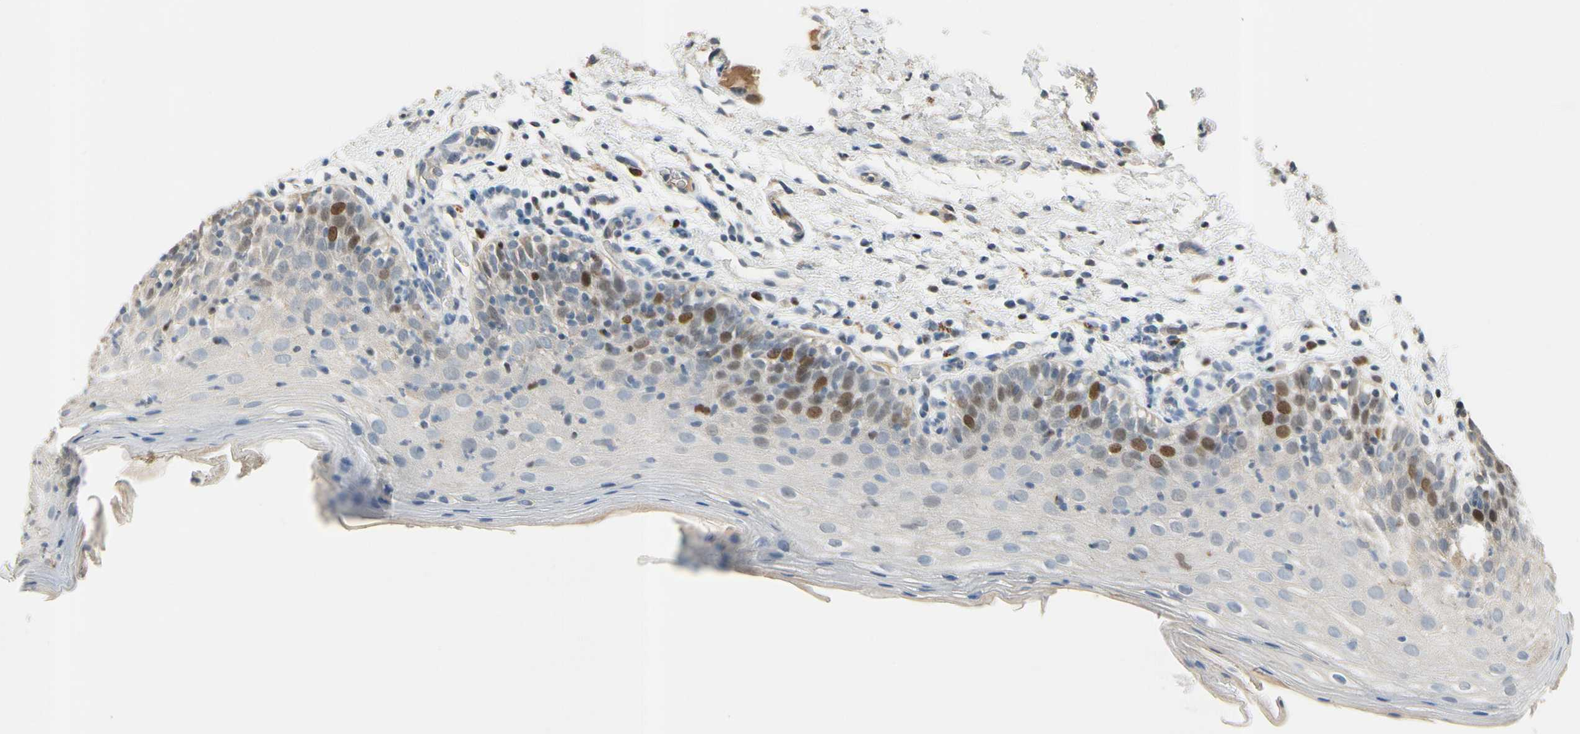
{"staining": {"intensity": "strong", "quantity": "<25%", "location": "nuclear"}, "tissue": "oral mucosa", "cell_type": "Squamous epithelial cells", "image_type": "normal", "snomed": [{"axis": "morphology", "description": "Normal tissue, NOS"}, {"axis": "morphology", "description": "Squamous cell carcinoma, NOS"}, {"axis": "topography", "description": "Skeletal muscle"}, {"axis": "topography", "description": "Oral tissue"}], "caption": "Oral mucosa was stained to show a protein in brown. There is medium levels of strong nuclear positivity in about <25% of squamous epithelial cells. (DAB IHC with brightfield microscopy, high magnification).", "gene": "ZKSCAN3", "patient": {"sex": "male", "age": 71}}